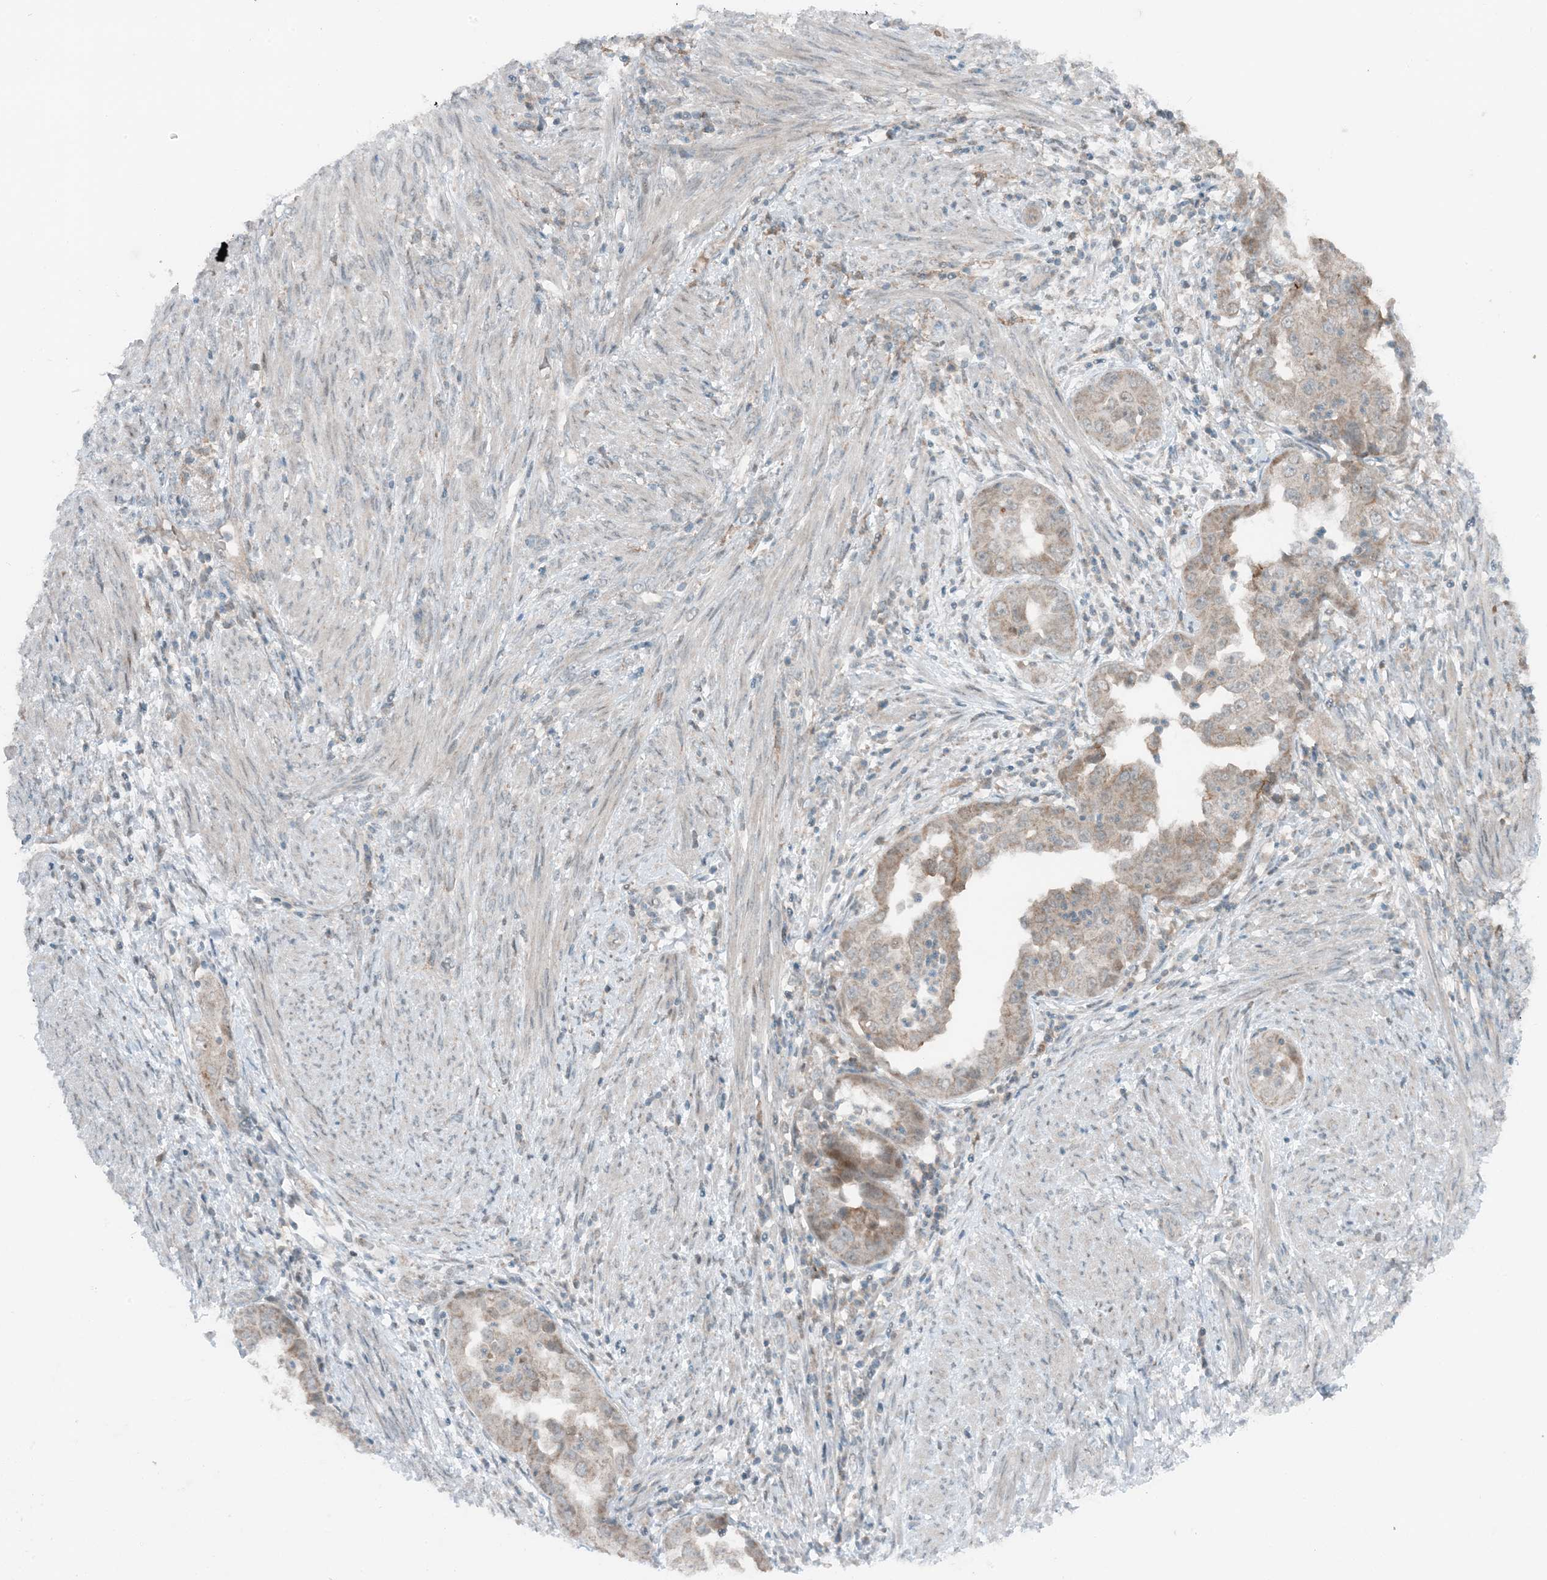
{"staining": {"intensity": "weak", "quantity": ">75%", "location": "cytoplasmic/membranous"}, "tissue": "endometrial cancer", "cell_type": "Tumor cells", "image_type": "cancer", "snomed": [{"axis": "morphology", "description": "Adenocarcinoma, NOS"}, {"axis": "topography", "description": "Endometrium"}], "caption": "Endometrial cancer (adenocarcinoma) stained with immunohistochemistry shows weak cytoplasmic/membranous staining in about >75% of tumor cells. Nuclei are stained in blue.", "gene": "MITD1", "patient": {"sex": "female", "age": 85}}